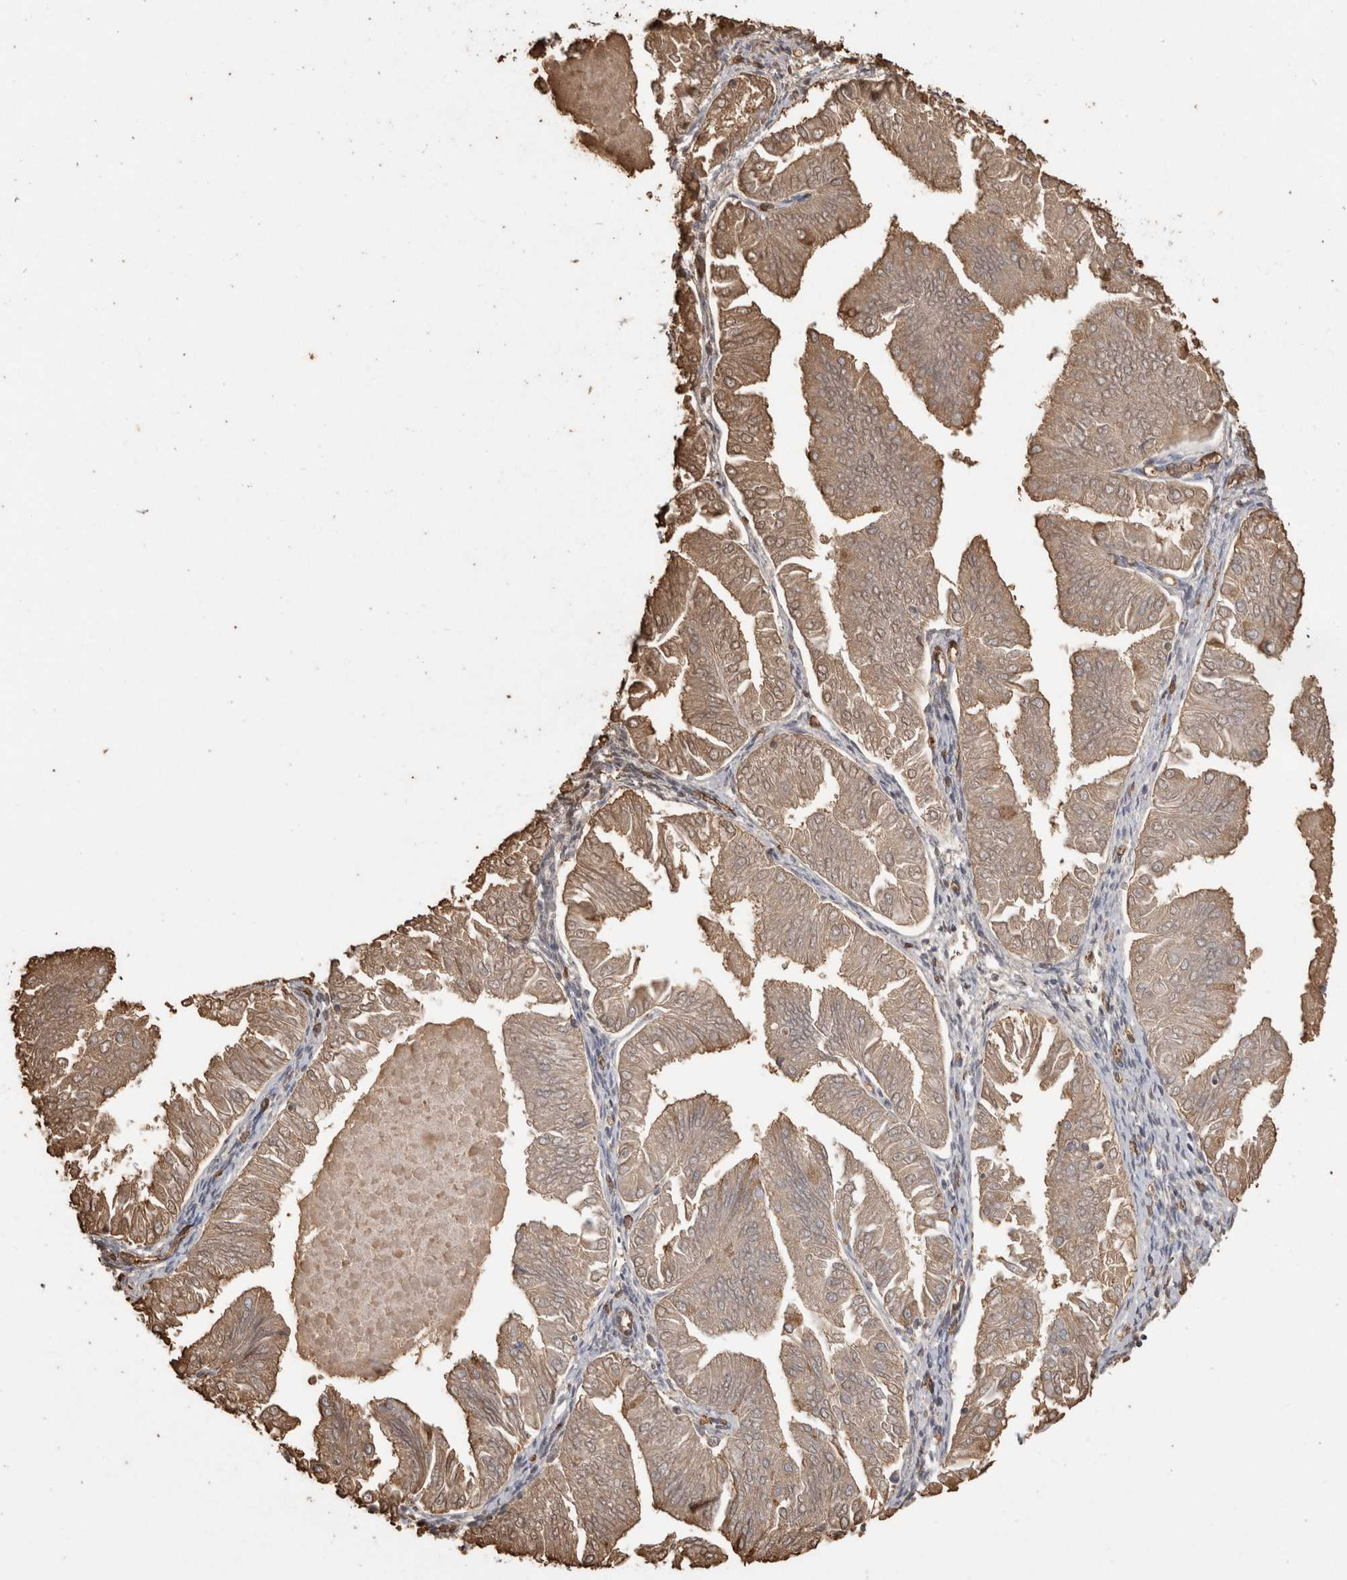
{"staining": {"intensity": "moderate", "quantity": ">75%", "location": "cytoplasmic/membranous,nuclear"}, "tissue": "endometrial cancer", "cell_type": "Tumor cells", "image_type": "cancer", "snomed": [{"axis": "morphology", "description": "Adenocarcinoma, NOS"}, {"axis": "topography", "description": "Endometrium"}], "caption": "Immunohistochemical staining of human endometrial cancer shows medium levels of moderate cytoplasmic/membranous and nuclear protein positivity in approximately >75% of tumor cells. The protein of interest is stained brown, and the nuclei are stained in blue (DAB IHC with brightfield microscopy, high magnification).", "gene": "IL17RC", "patient": {"sex": "female", "age": 53}}